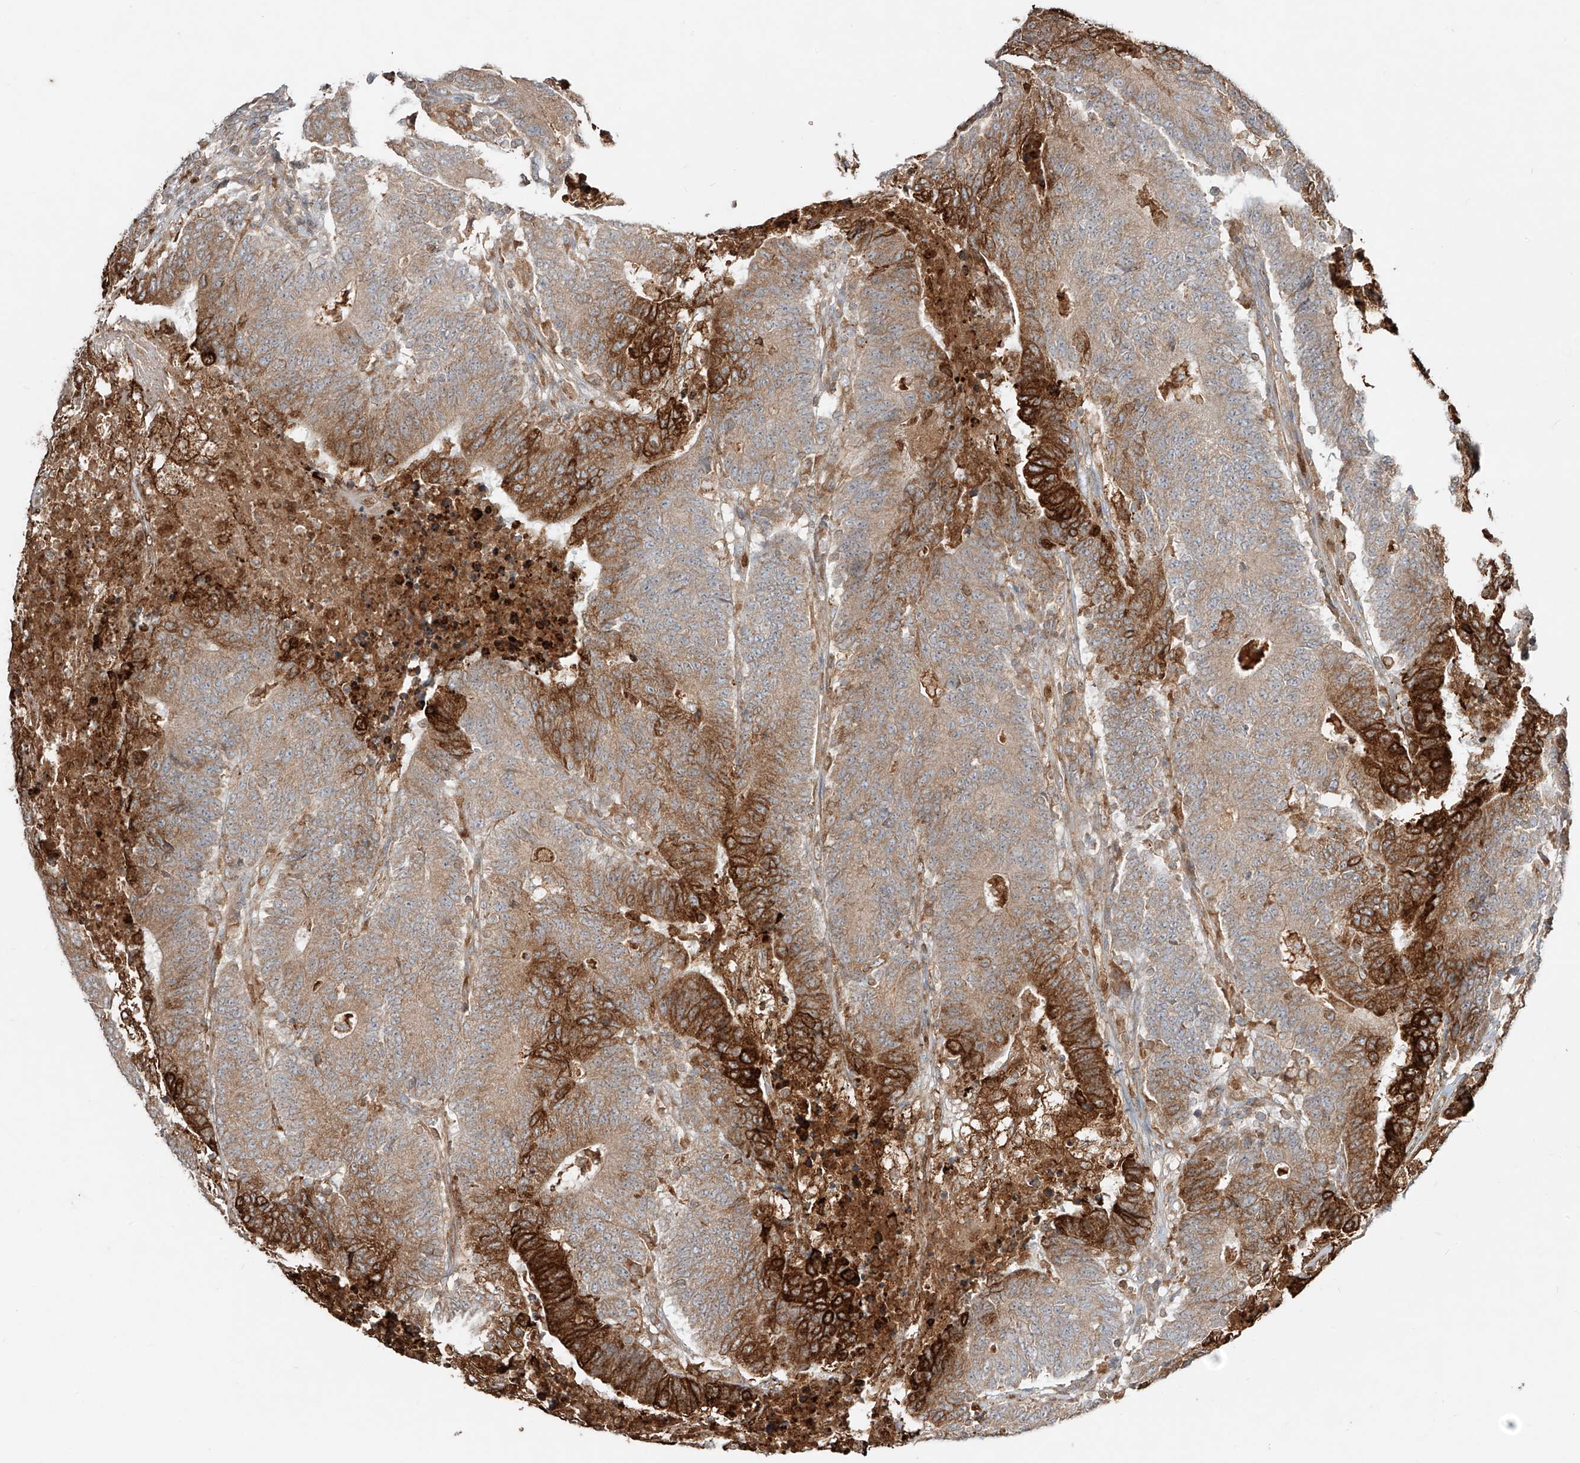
{"staining": {"intensity": "moderate", "quantity": ">75%", "location": "cytoplasmic/membranous"}, "tissue": "colorectal cancer", "cell_type": "Tumor cells", "image_type": "cancer", "snomed": [{"axis": "morphology", "description": "Normal tissue, NOS"}, {"axis": "morphology", "description": "Adenocarcinoma, NOS"}, {"axis": "topography", "description": "Colon"}], "caption": "This is an image of immunohistochemistry (IHC) staining of colorectal cancer, which shows moderate expression in the cytoplasmic/membranous of tumor cells.", "gene": "ERO1A", "patient": {"sex": "female", "age": 75}}